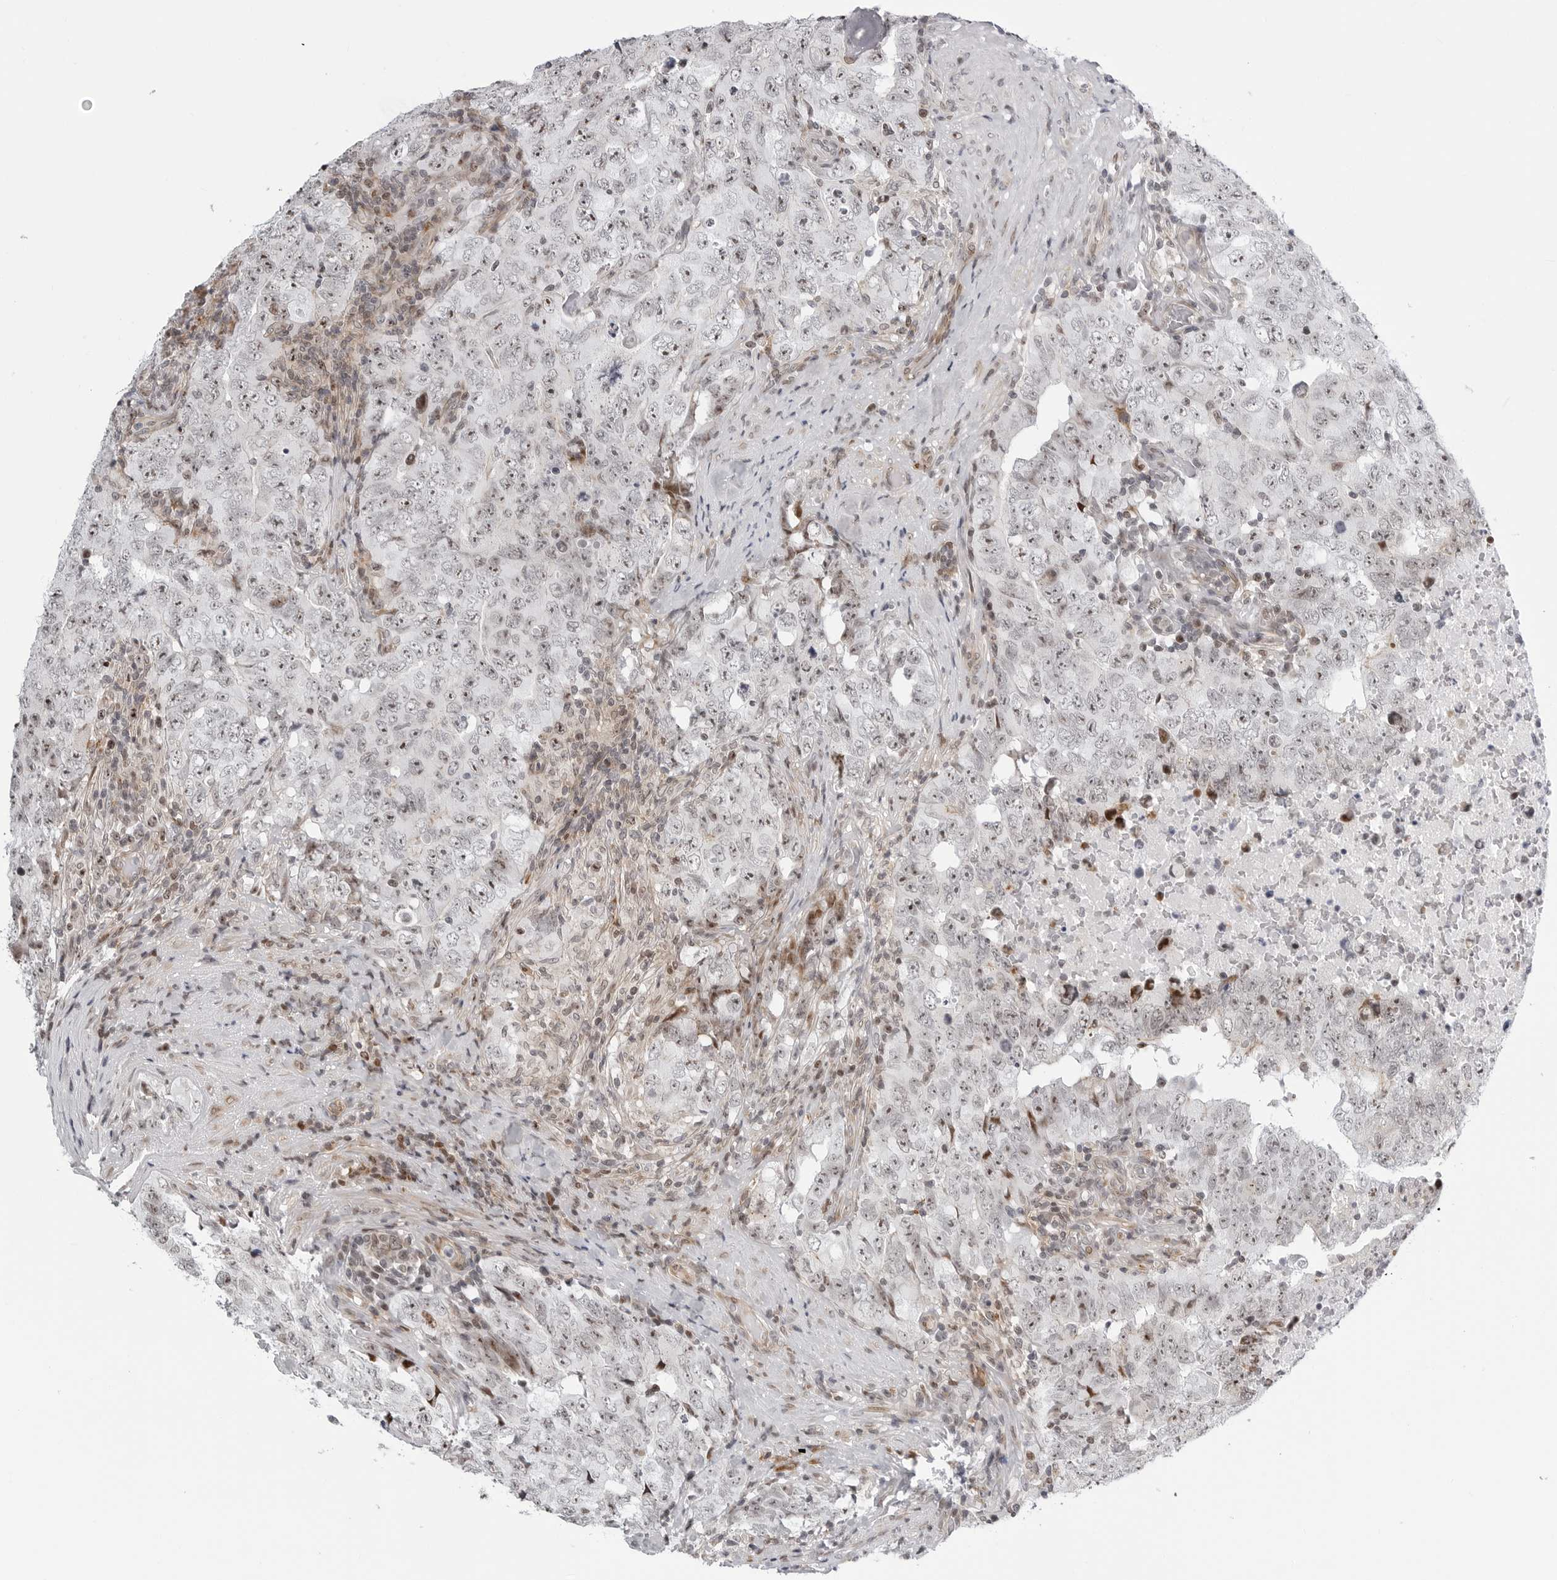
{"staining": {"intensity": "moderate", "quantity": "<25%", "location": "nuclear"}, "tissue": "testis cancer", "cell_type": "Tumor cells", "image_type": "cancer", "snomed": [{"axis": "morphology", "description": "Carcinoma, Embryonal, NOS"}, {"axis": "topography", "description": "Testis"}], "caption": "Human testis cancer stained with a brown dye shows moderate nuclear positive expression in approximately <25% of tumor cells.", "gene": "FAM135B", "patient": {"sex": "male", "age": 26}}